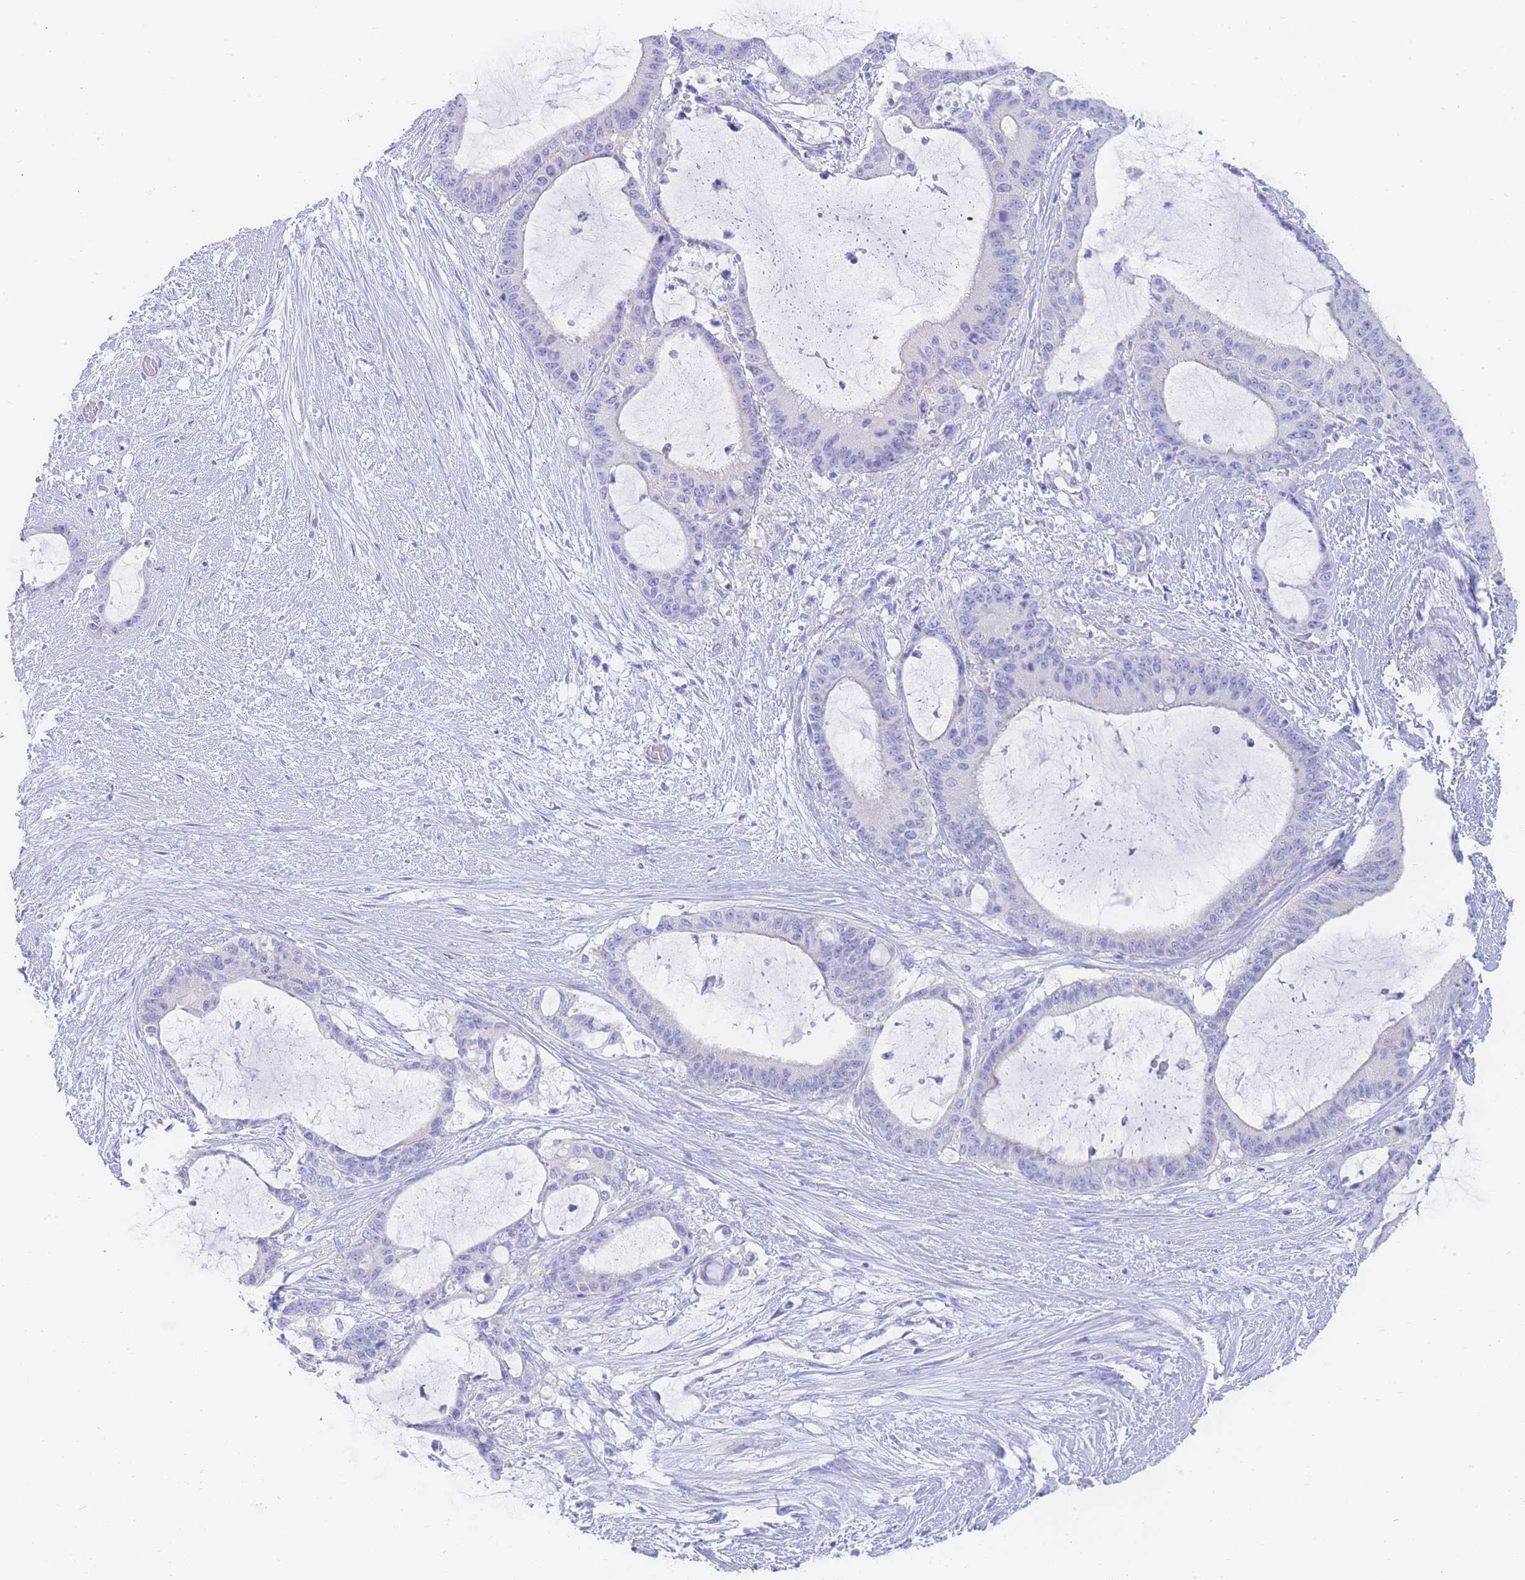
{"staining": {"intensity": "negative", "quantity": "none", "location": "none"}, "tissue": "liver cancer", "cell_type": "Tumor cells", "image_type": "cancer", "snomed": [{"axis": "morphology", "description": "Normal tissue, NOS"}, {"axis": "morphology", "description": "Cholangiocarcinoma"}, {"axis": "topography", "description": "Liver"}, {"axis": "topography", "description": "Peripheral nerve tissue"}], "caption": "IHC photomicrograph of human liver cholangiocarcinoma stained for a protein (brown), which reveals no expression in tumor cells.", "gene": "LZTFL1", "patient": {"sex": "female", "age": 73}}